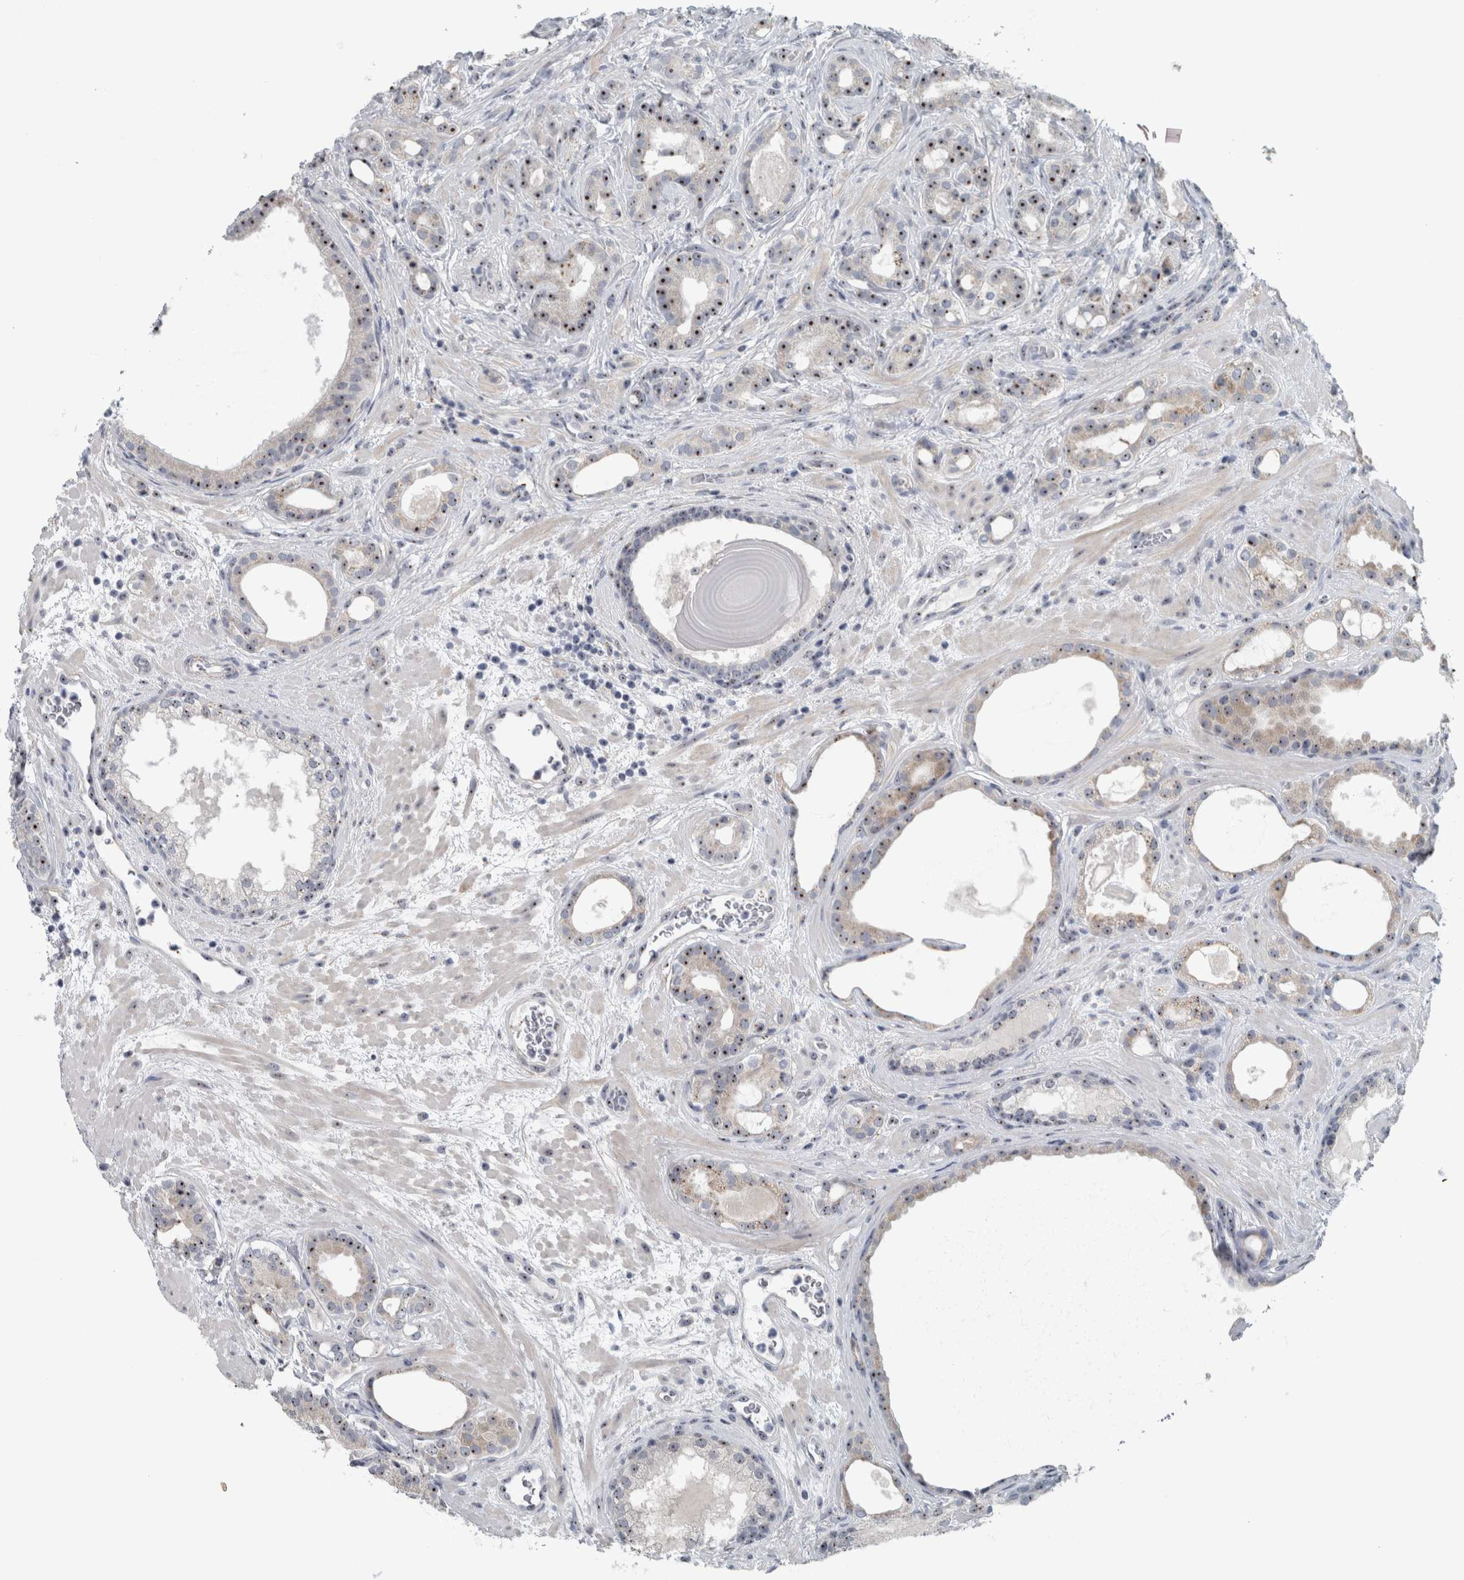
{"staining": {"intensity": "moderate", "quantity": ">75%", "location": "nuclear"}, "tissue": "prostate cancer", "cell_type": "Tumor cells", "image_type": "cancer", "snomed": [{"axis": "morphology", "description": "Adenocarcinoma, High grade"}, {"axis": "topography", "description": "Prostate"}], "caption": "About >75% of tumor cells in human high-grade adenocarcinoma (prostate) reveal moderate nuclear protein positivity as visualized by brown immunohistochemical staining.", "gene": "UTP6", "patient": {"sex": "male", "age": 60}}